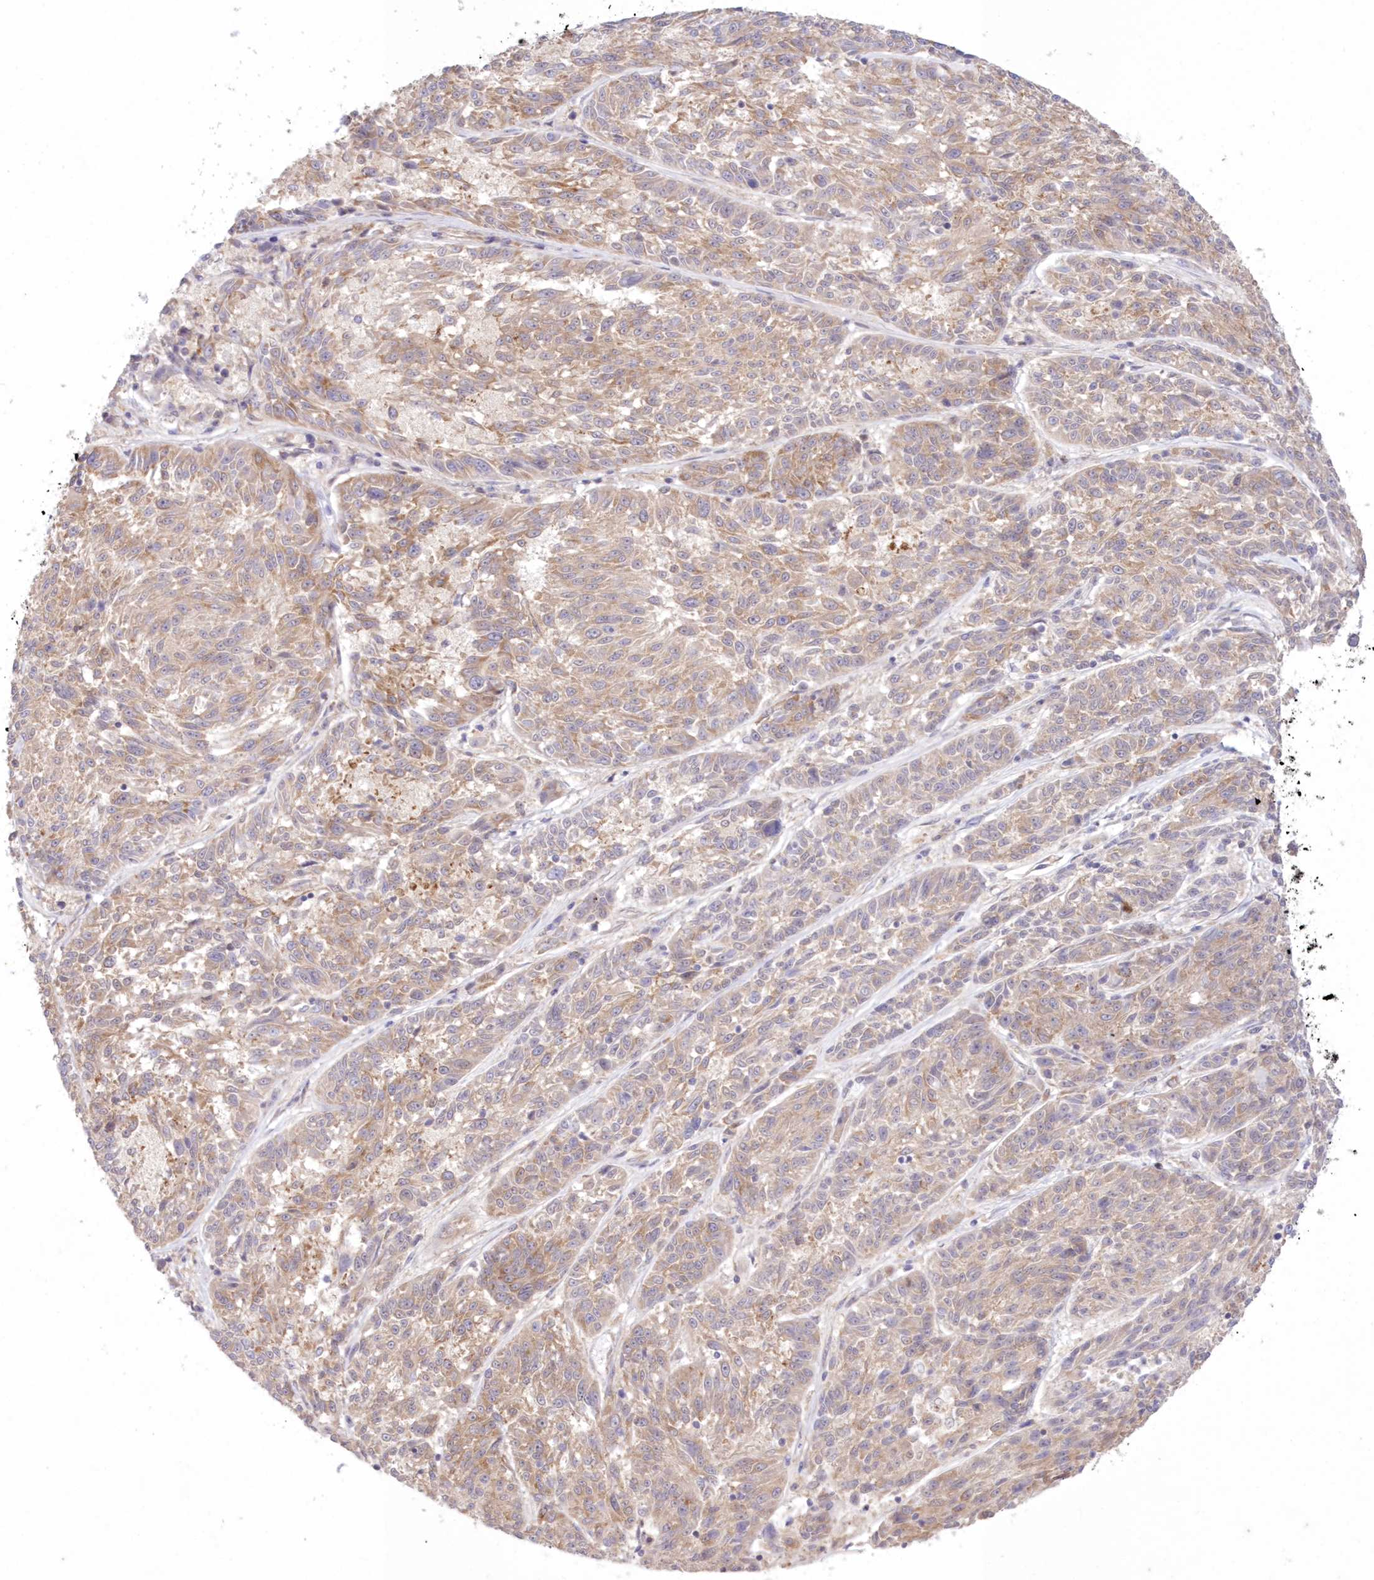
{"staining": {"intensity": "moderate", "quantity": ">75%", "location": "cytoplasmic/membranous"}, "tissue": "melanoma", "cell_type": "Tumor cells", "image_type": "cancer", "snomed": [{"axis": "morphology", "description": "Malignant melanoma, NOS"}, {"axis": "topography", "description": "Skin"}], "caption": "Immunohistochemistry (IHC) (DAB) staining of human malignant melanoma demonstrates moderate cytoplasmic/membranous protein expression in about >75% of tumor cells. The staining is performed using DAB (3,3'-diaminobenzidine) brown chromogen to label protein expression. The nuclei are counter-stained blue using hematoxylin.", "gene": "RNPEP", "patient": {"sex": "male", "age": 53}}